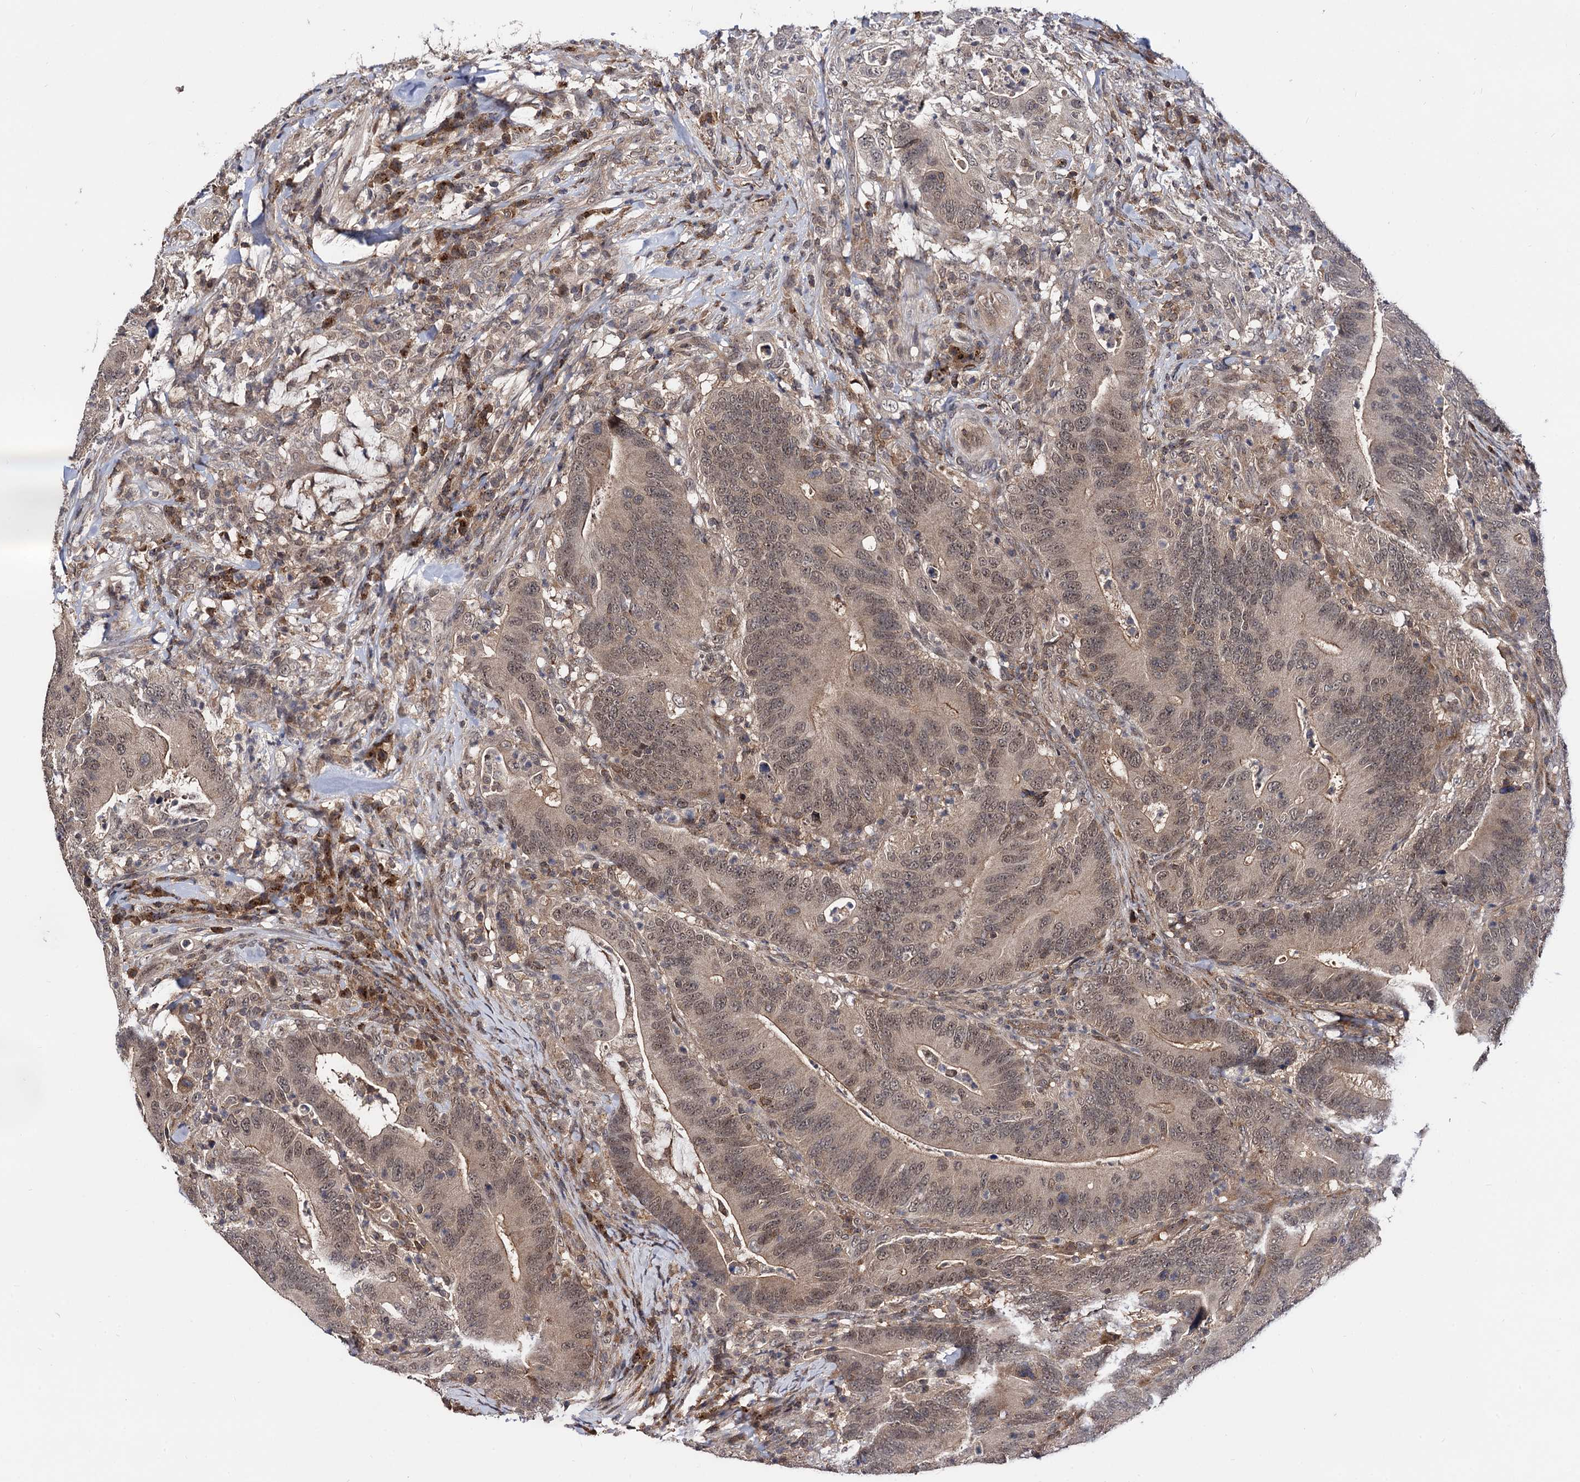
{"staining": {"intensity": "weak", "quantity": ">75%", "location": "cytoplasmic/membranous,nuclear"}, "tissue": "colorectal cancer", "cell_type": "Tumor cells", "image_type": "cancer", "snomed": [{"axis": "morphology", "description": "Adenocarcinoma, NOS"}, {"axis": "topography", "description": "Colon"}], "caption": "A micrograph of human adenocarcinoma (colorectal) stained for a protein shows weak cytoplasmic/membranous and nuclear brown staining in tumor cells.", "gene": "MICAL2", "patient": {"sex": "female", "age": 66}}